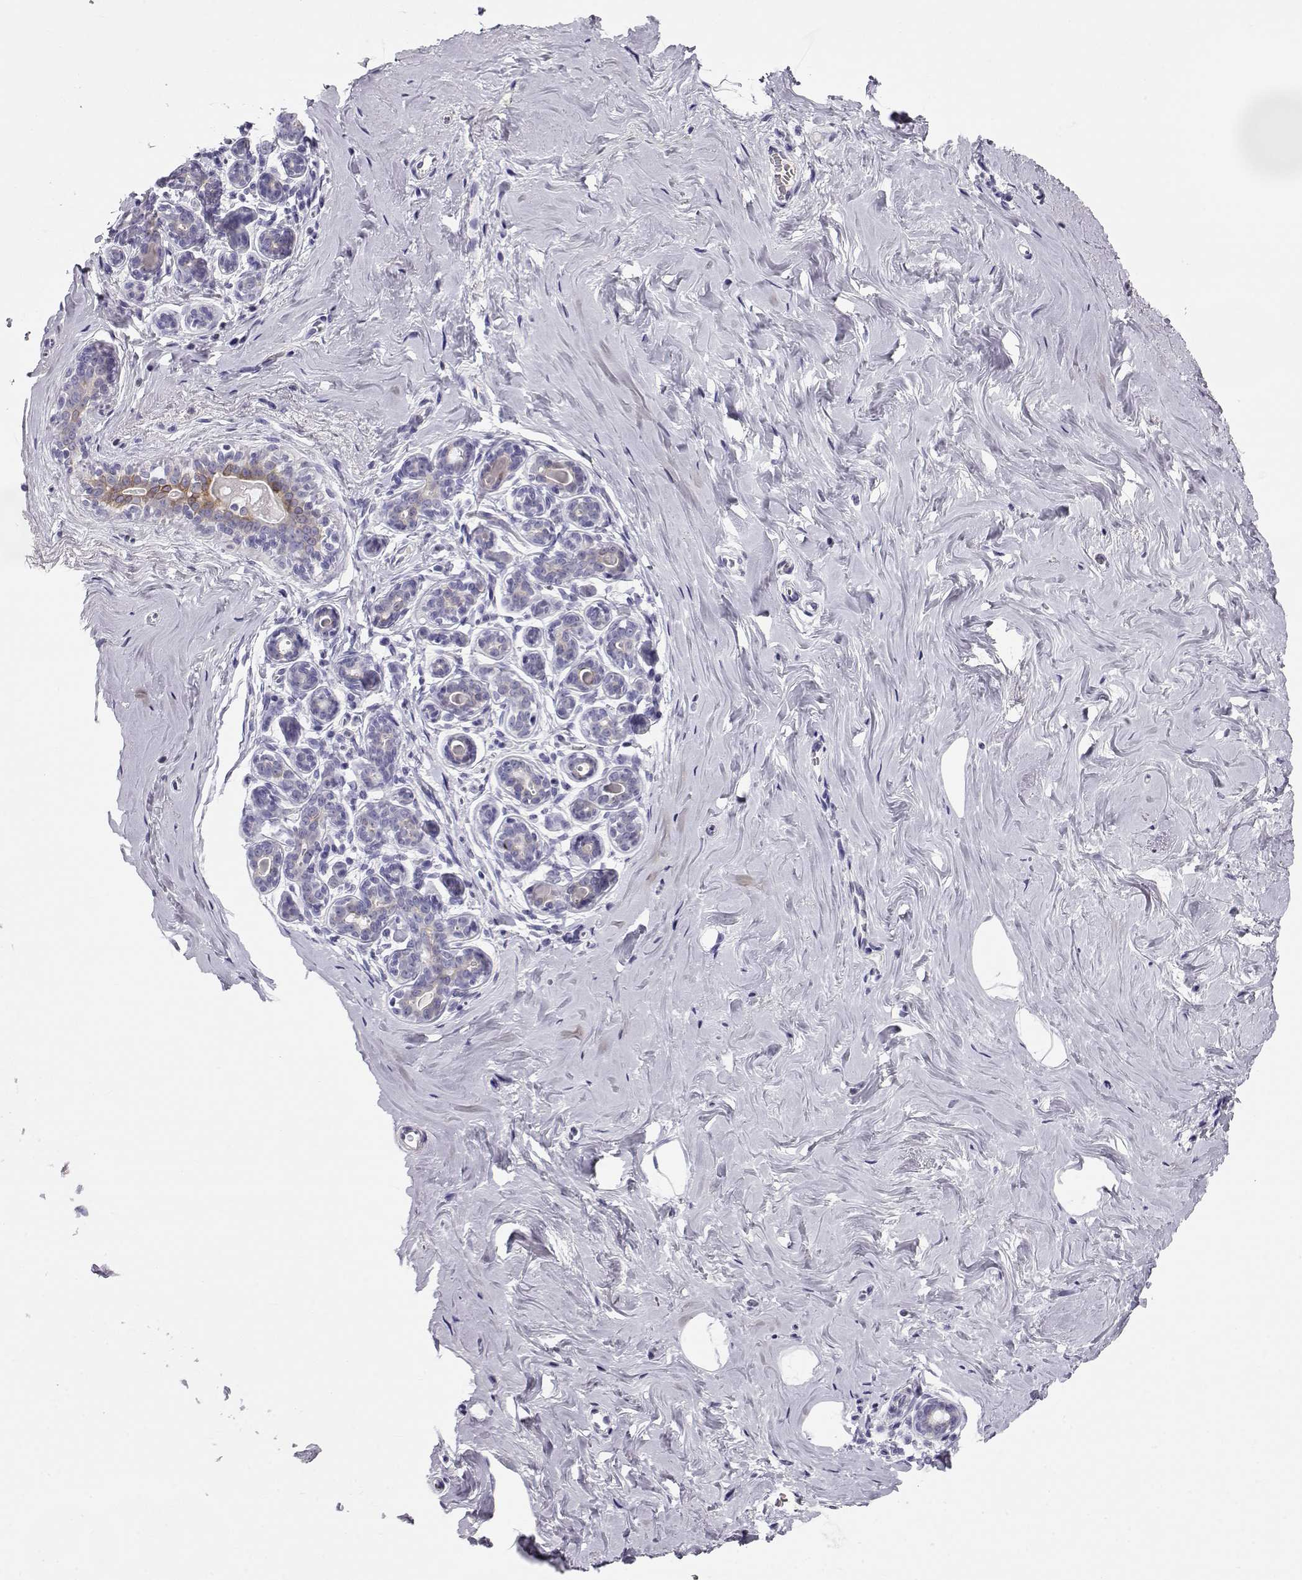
{"staining": {"intensity": "negative", "quantity": "none", "location": "none"}, "tissue": "breast", "cell_type": "Adipocytes", "image_type": "normal", "snomed": [{"axis": "morphology", "description": "Normal tissue, NOS"}, {"axis": "topography", "description": "Skin"}, {"axis": "topography", "description": "Breast"}], "caption": "IHC of benign human breast reveals no positivity in adipocytes. The staining is performed using DAB (3,3'-diaminobenzidine) brown chromogen with nuclei counter-stained in using hematoxylin.", "gene": "GPR26", "patient": {"sex": "female", "age": 43}}